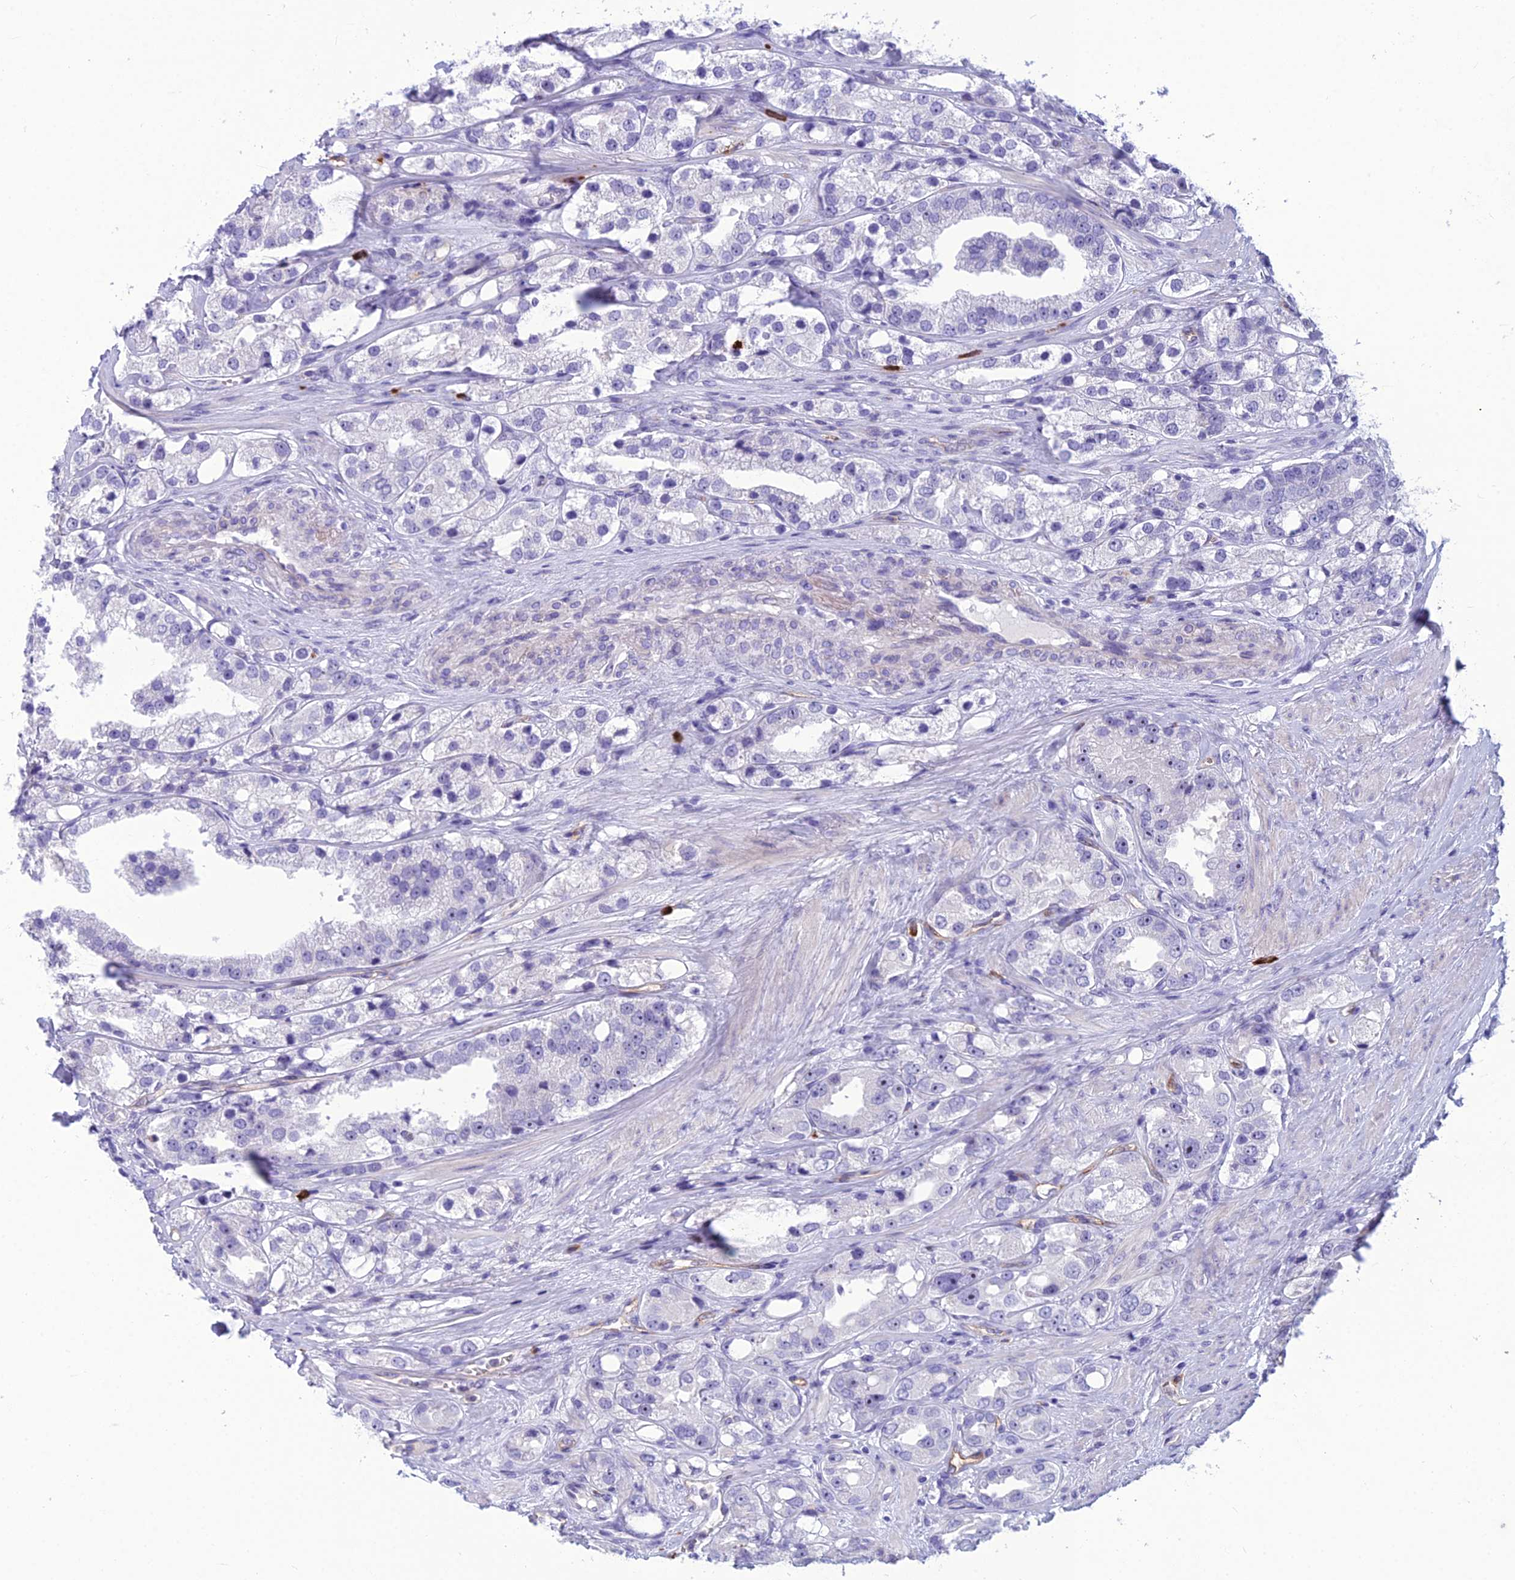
{"staining": {"intensity": "negative", "quantity": "none", "location": "none"}, "tissue": "prostate cancer", "cell_type": "Tumor cells", "image_type": "cancer", "snomed": [{"axis": "morphology", "description": "Adenocarcinoma, NOS"}, {"axis": "topography", "description": "Prostate"}], "caption": "The micrograph reveals no staining of tumor cells in prostate cancer (adenocarcinoma). The staining is performed using DAB brown chromogen with nuclei counter-stained in using hematoxylin.", "gene": "BBS7", "patient": {"sex": "male", "age": 79}}